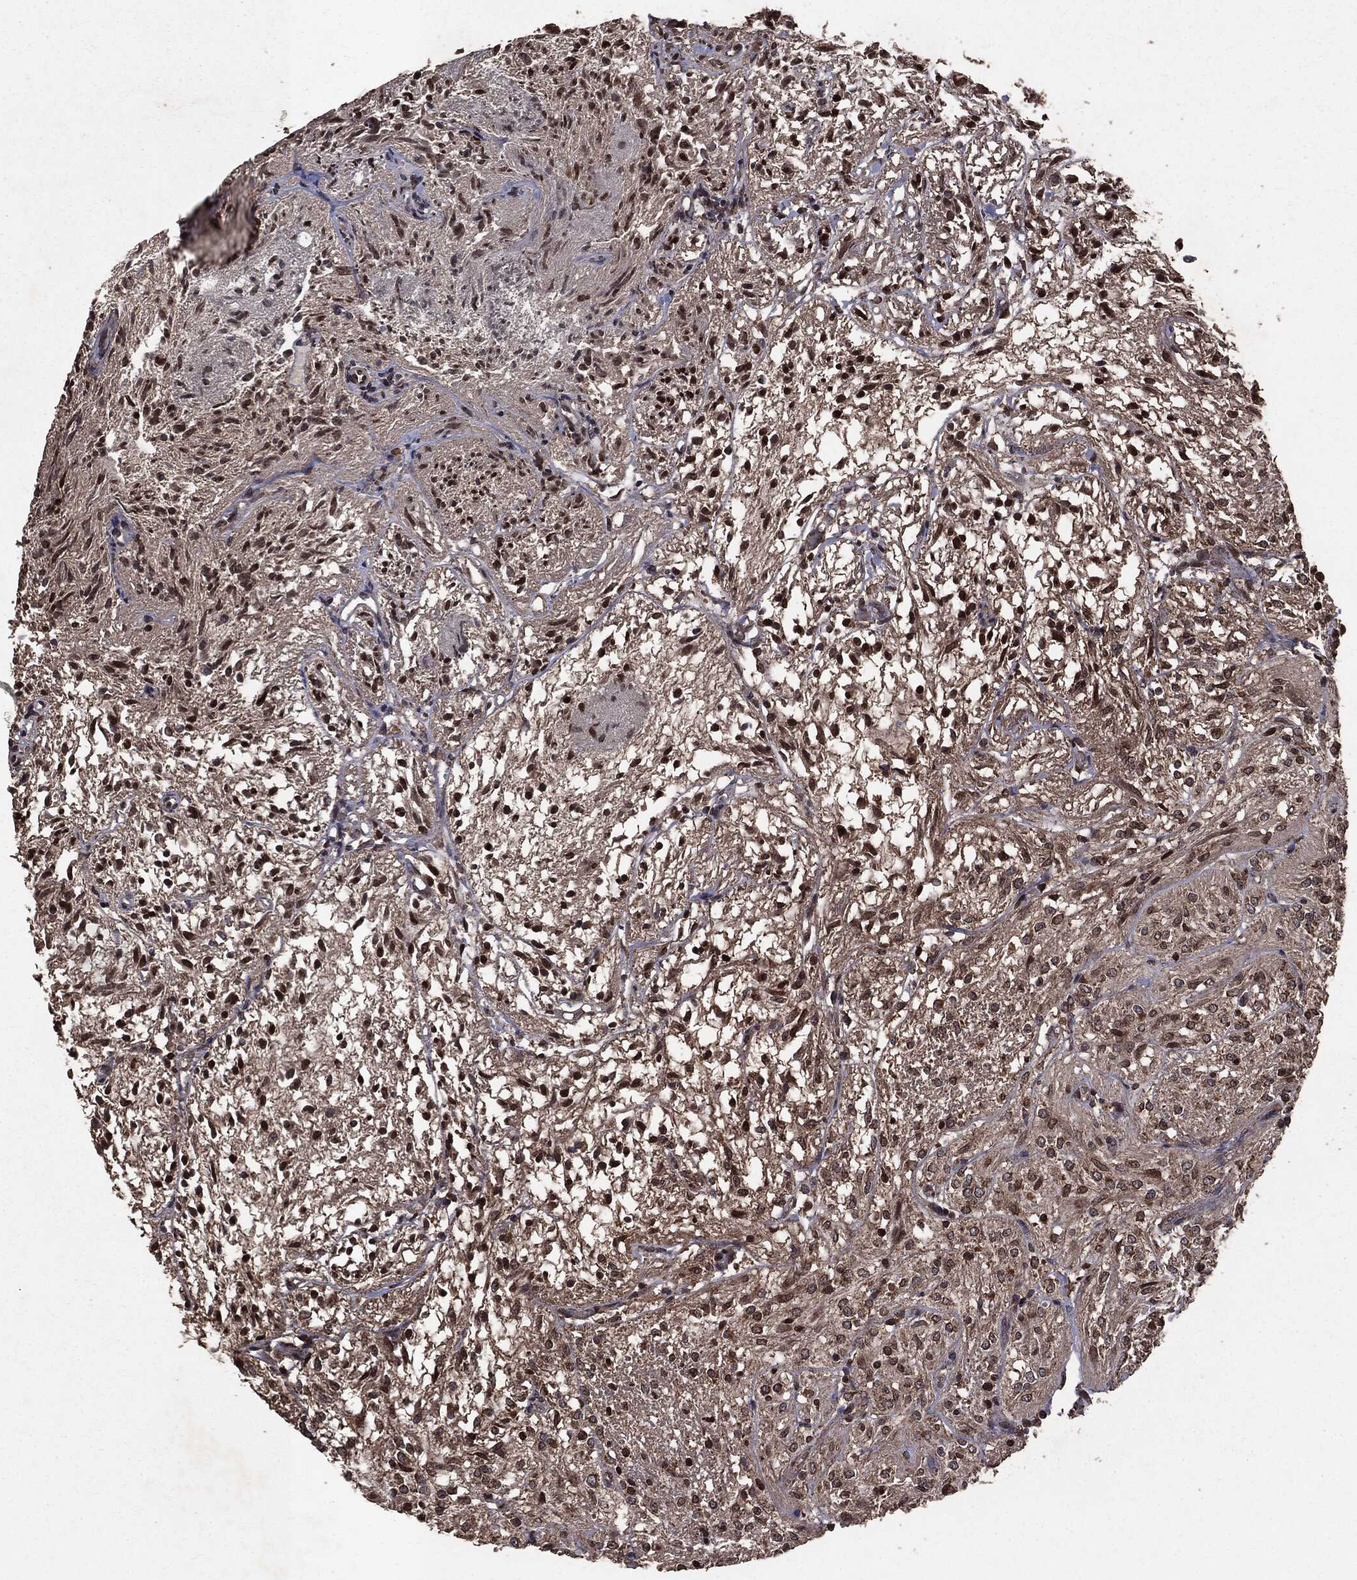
{"staining": {"intensity": "strong", "quantity": ">75%", "location": "cytoplasmic/membranous,nuclear"}, "tissue": "glioma", "cell_type": "Tumor cells", "image_type": "cancer", "snomed": [{"axis": "morphology", "description": "Glioma, malignant, Low grade"}, {"axis": "topography", "description": "Brain"}], "caption": "High-power microscopy captured an IHC micrograph of glioma, revealing strong cytoplasmic/membranous and nuclear positivity in approximately >75% of tumor cells. (DAB (3,3'-diaminobenzidine) = brown stain, brightfield microscopy at high magnification).", "gene": "PPP6R2", "patient": {"sex": "male", "age": 3}}